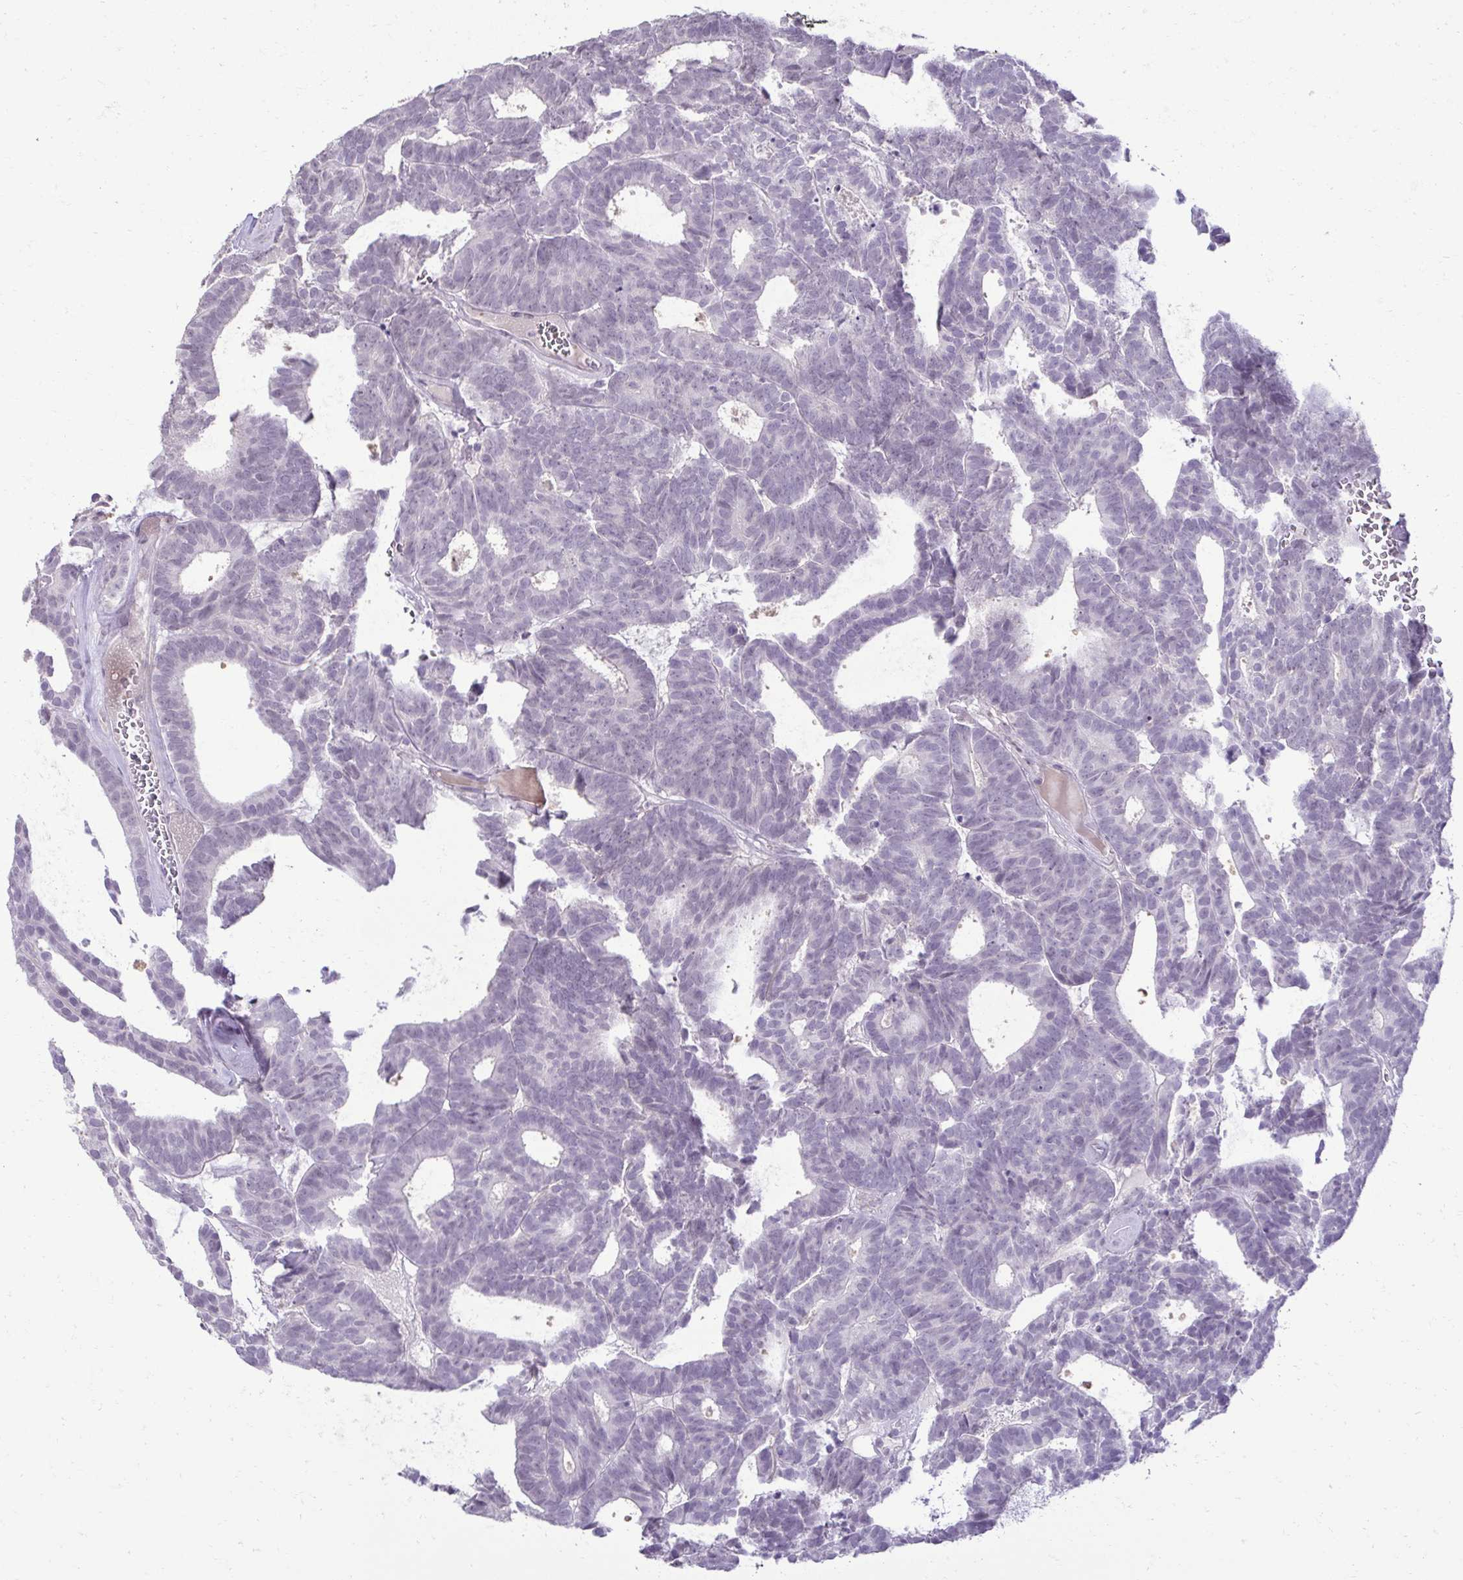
{"staining": {"intensity": "negative", "quantity": "none", "location": "none"}, "tissue": "head and neck cancer", "cell_type": "Tumor cells", "image_type": "cancer", "snomed": [{"axis": "morphology", "description": "Adenocarcinoma, NOS"}, {"axis": "topography", "description": "Head-Neck"}], "caption": "IHC of human adenocarcinoma (head and neck) demonstrates no staining in tumor cells. The staining is performed using DAB (3,3'-diaminobenzidine) brown chromogen with nuclei counter-stained in using hematoxylin.", "gene": "SLC30A3", "patient": {"sex": "female", "age": 81}}